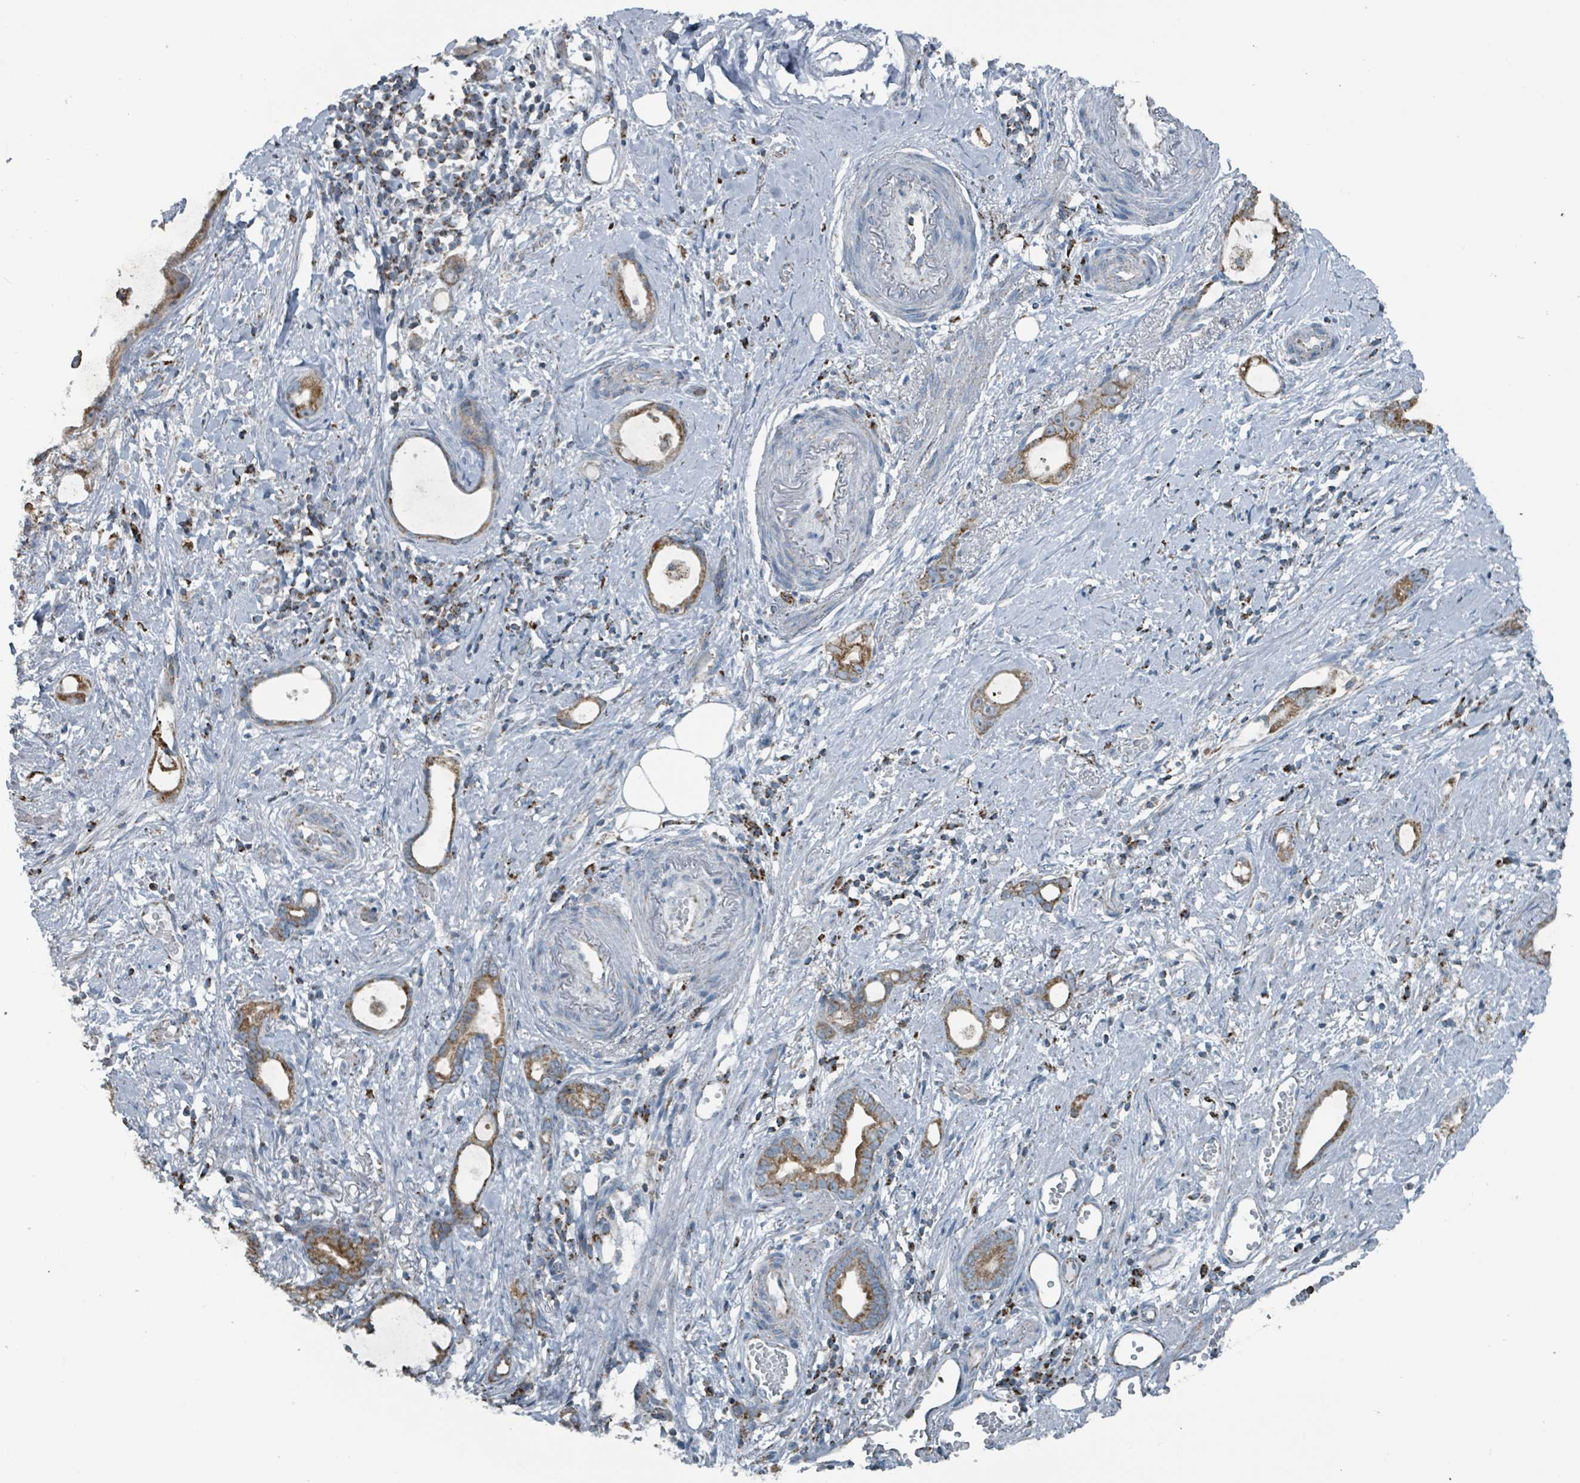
{"staining": {"intensity": "moderate", "quantity": ">75%", "location": "cytoplasmic/membranous"}, "tissue": "stomach cancer", "cell_type": "Tumor cells", "image_type": "cancer", "snomed": [{"axis": "morphology", "description": "Adenocarcinoma, NOS"}, {"axis": "topography", "description": "Stomach"}], "caption": "Protein analysis of stomach cancer tissue displays moderate cytoplasmic/membranous positivity in about >75% of tumor cells. (Brightfield microscopy of DAB IHC at high magnification).", "gene": "ABHD18", "patient": {"sex": "male", "age": 55}}